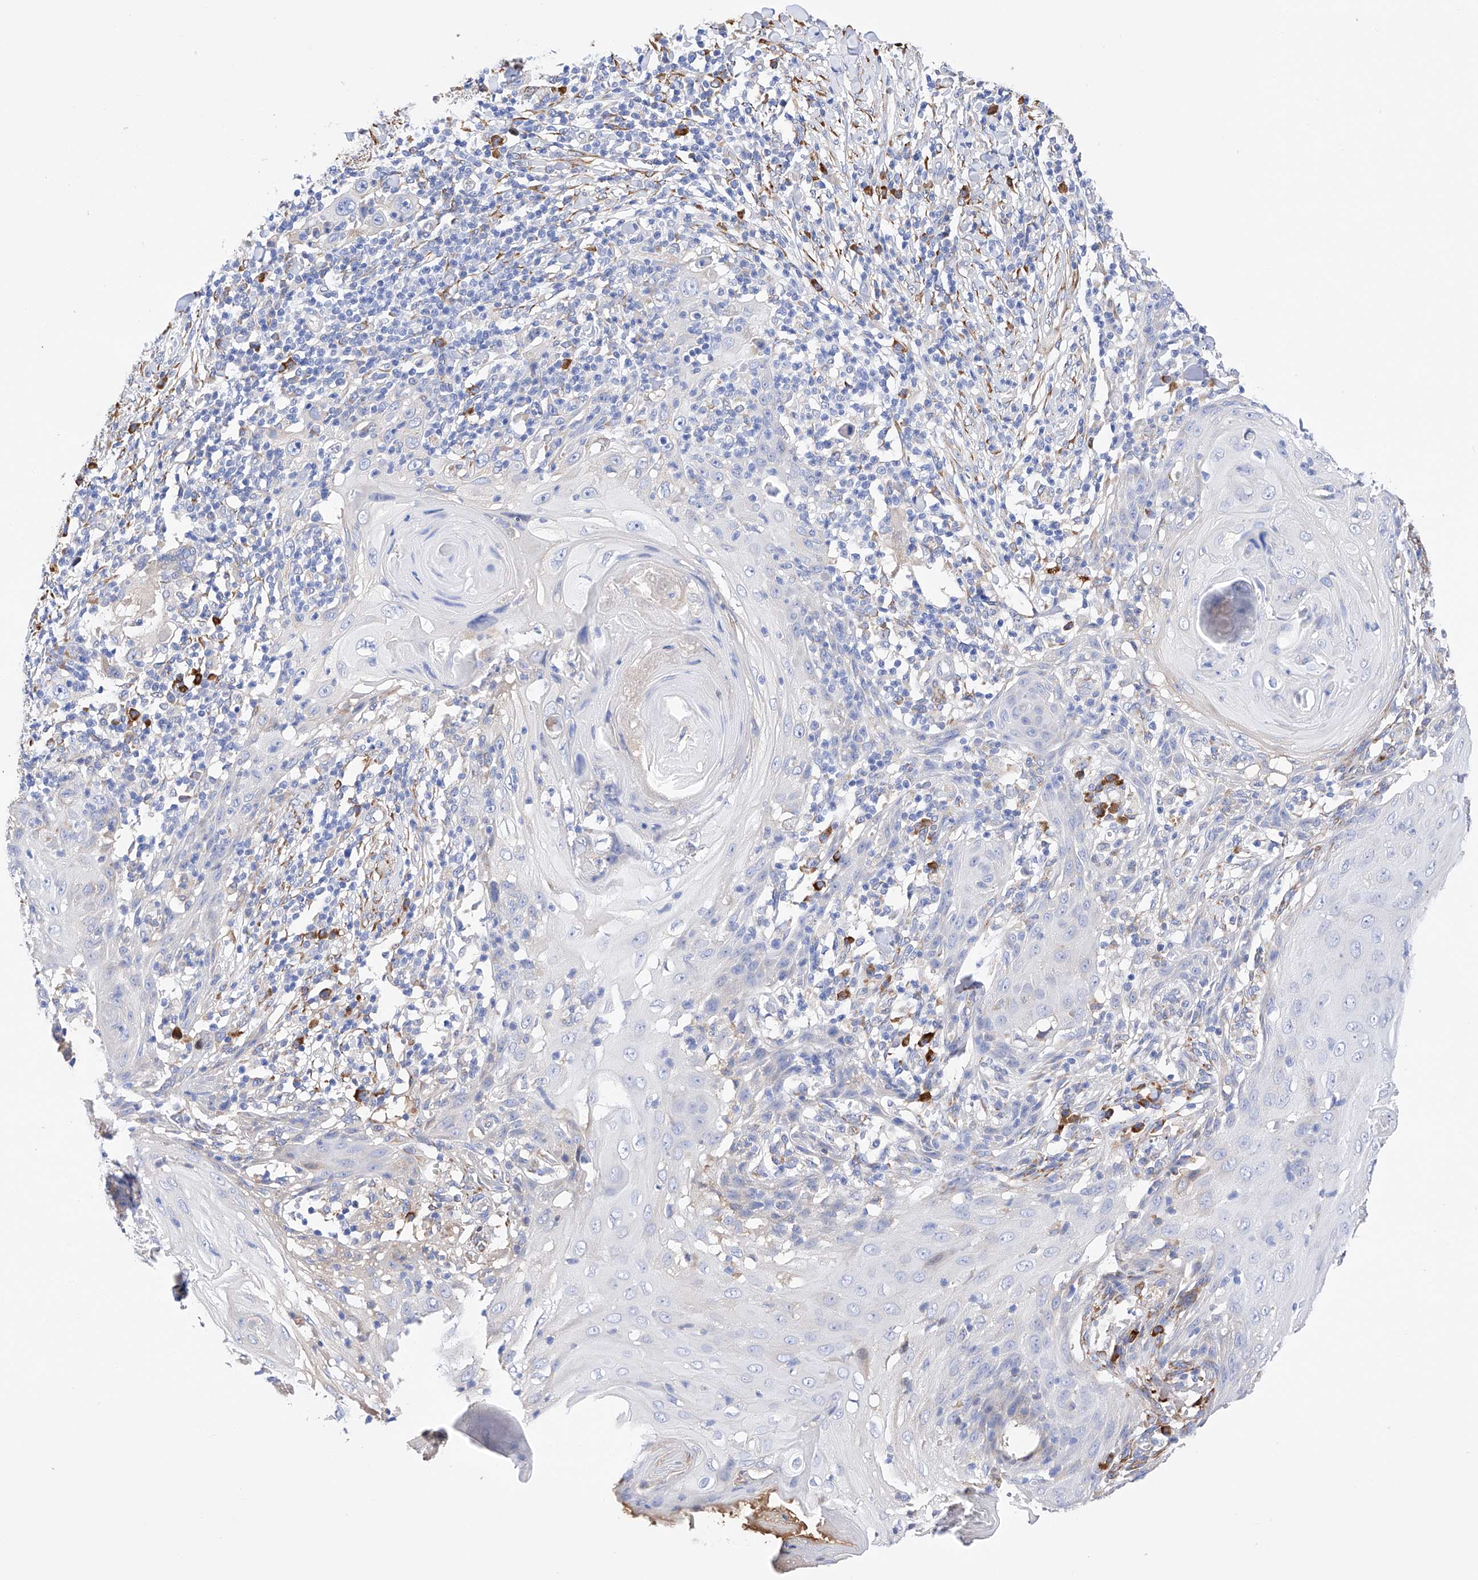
{"staining": {"intensity": "negative", "quantity": "none", "location": "none"}, "tissue": "skin cancer", "cell_type": "Tumor cells", "image_type": "cancer", "snomed": [{"axis": "morphology", "description": "Squamous cell carcinoma, NOS"}, {"axis": "topography", "description": "Skin"}], "caption": "Tumor cells show no significant protein expression in skin cancer (squamous cell carcinoma).", "gene": "PDIA5", "patient": {"sex": "female", "age": 88}}